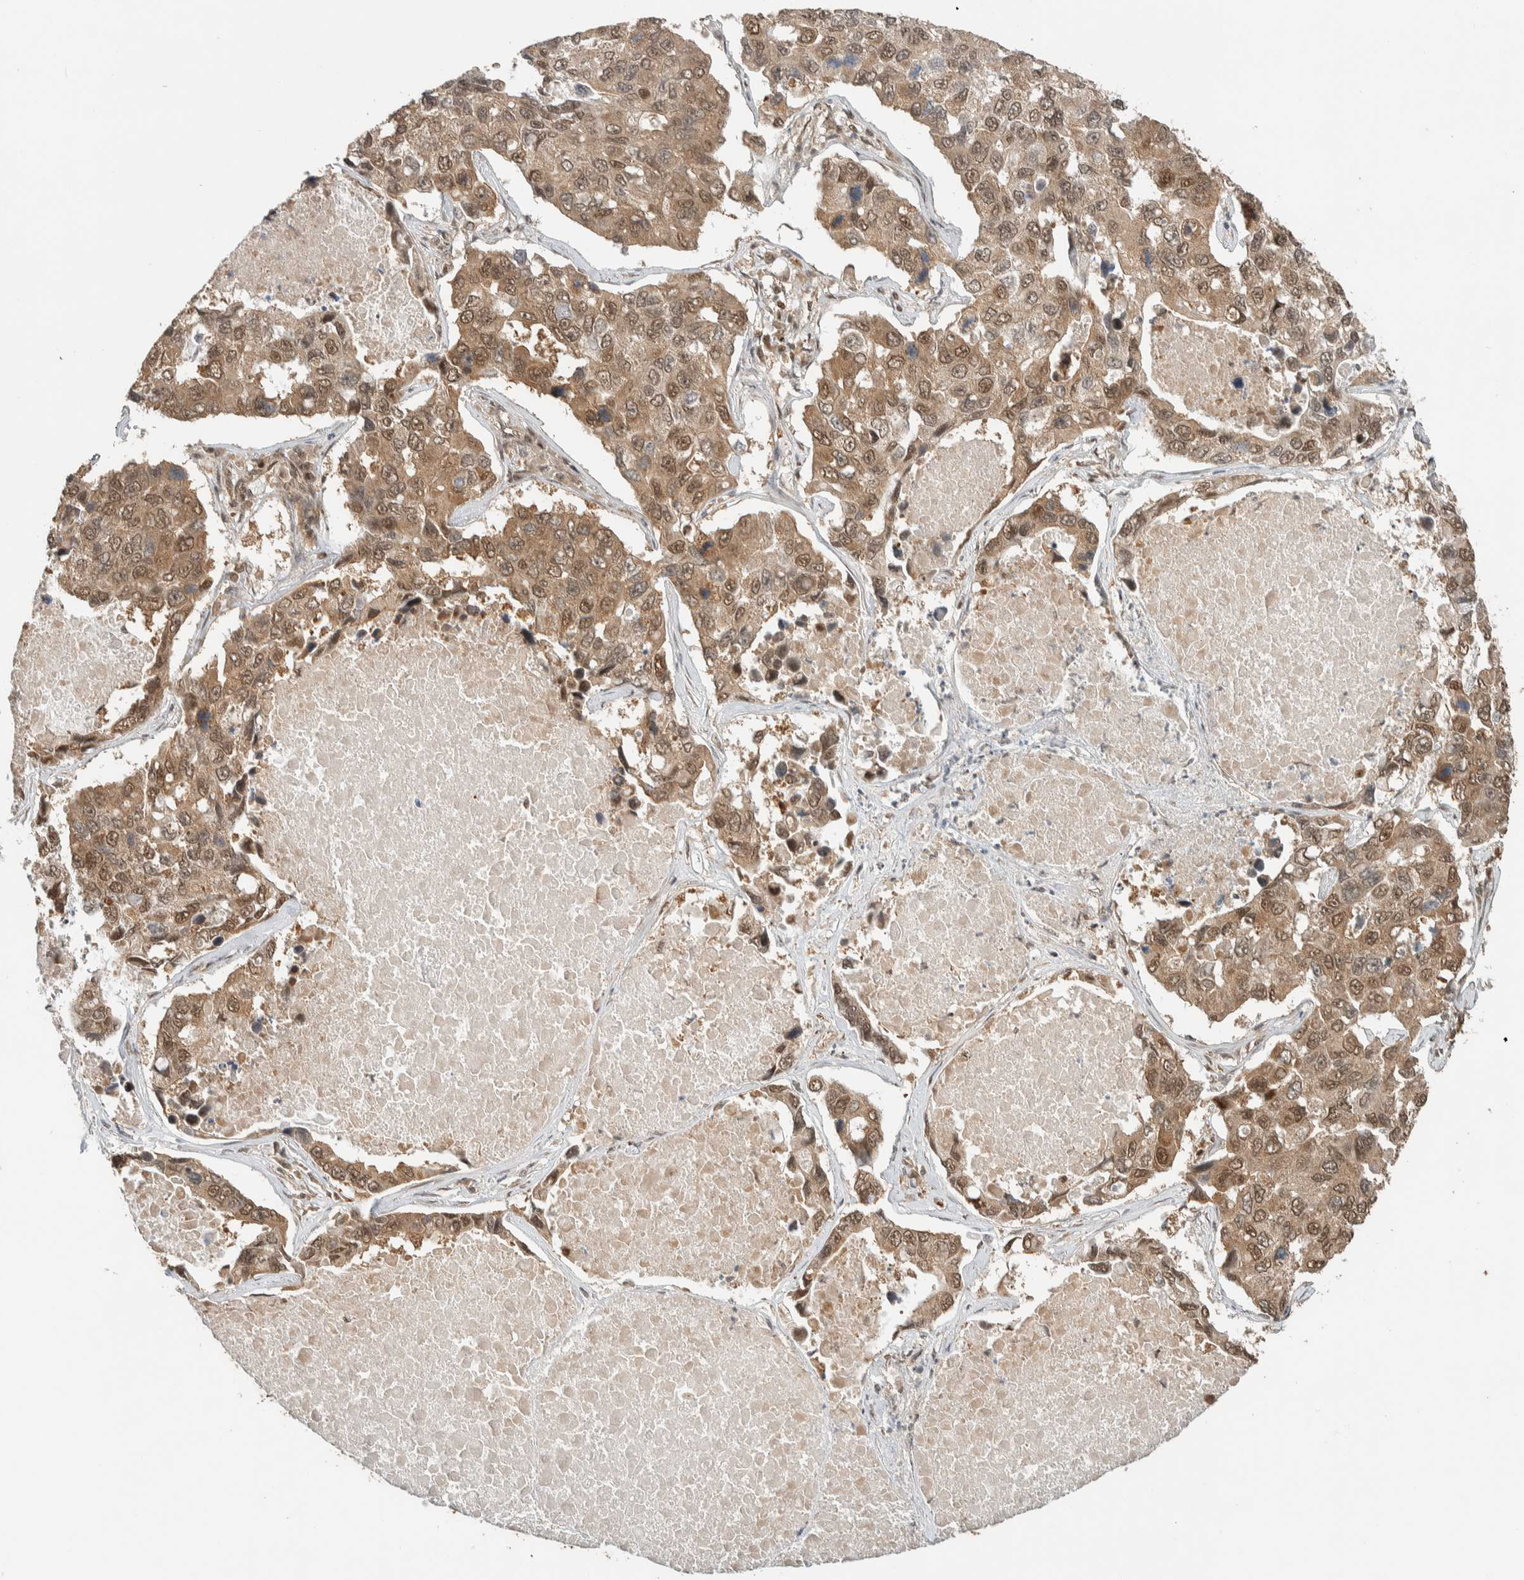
{"staining": {"intensity": "moderate", "quantity": ">75%", "location": "cytoplasmic/membranous,nuclear"}, "tissue": "lung cancer", "cell_type": "Tumor cells", "image_type": "cancer", "snomed": [{"axis": "morphology", "description": "Adenocarcinoma, NOS"}, {"axis": "topography", "description": "Lung"}], "caption": "Moderate cytoplasmic/membranous and nuclear staining for a protein is appreciated in approximately >75% of tumor cells of adenocarcinoma (lung) using immunohistochemistry.", "gene": "ZBTB2", "patient": {"sex": "male", "age": 64}}